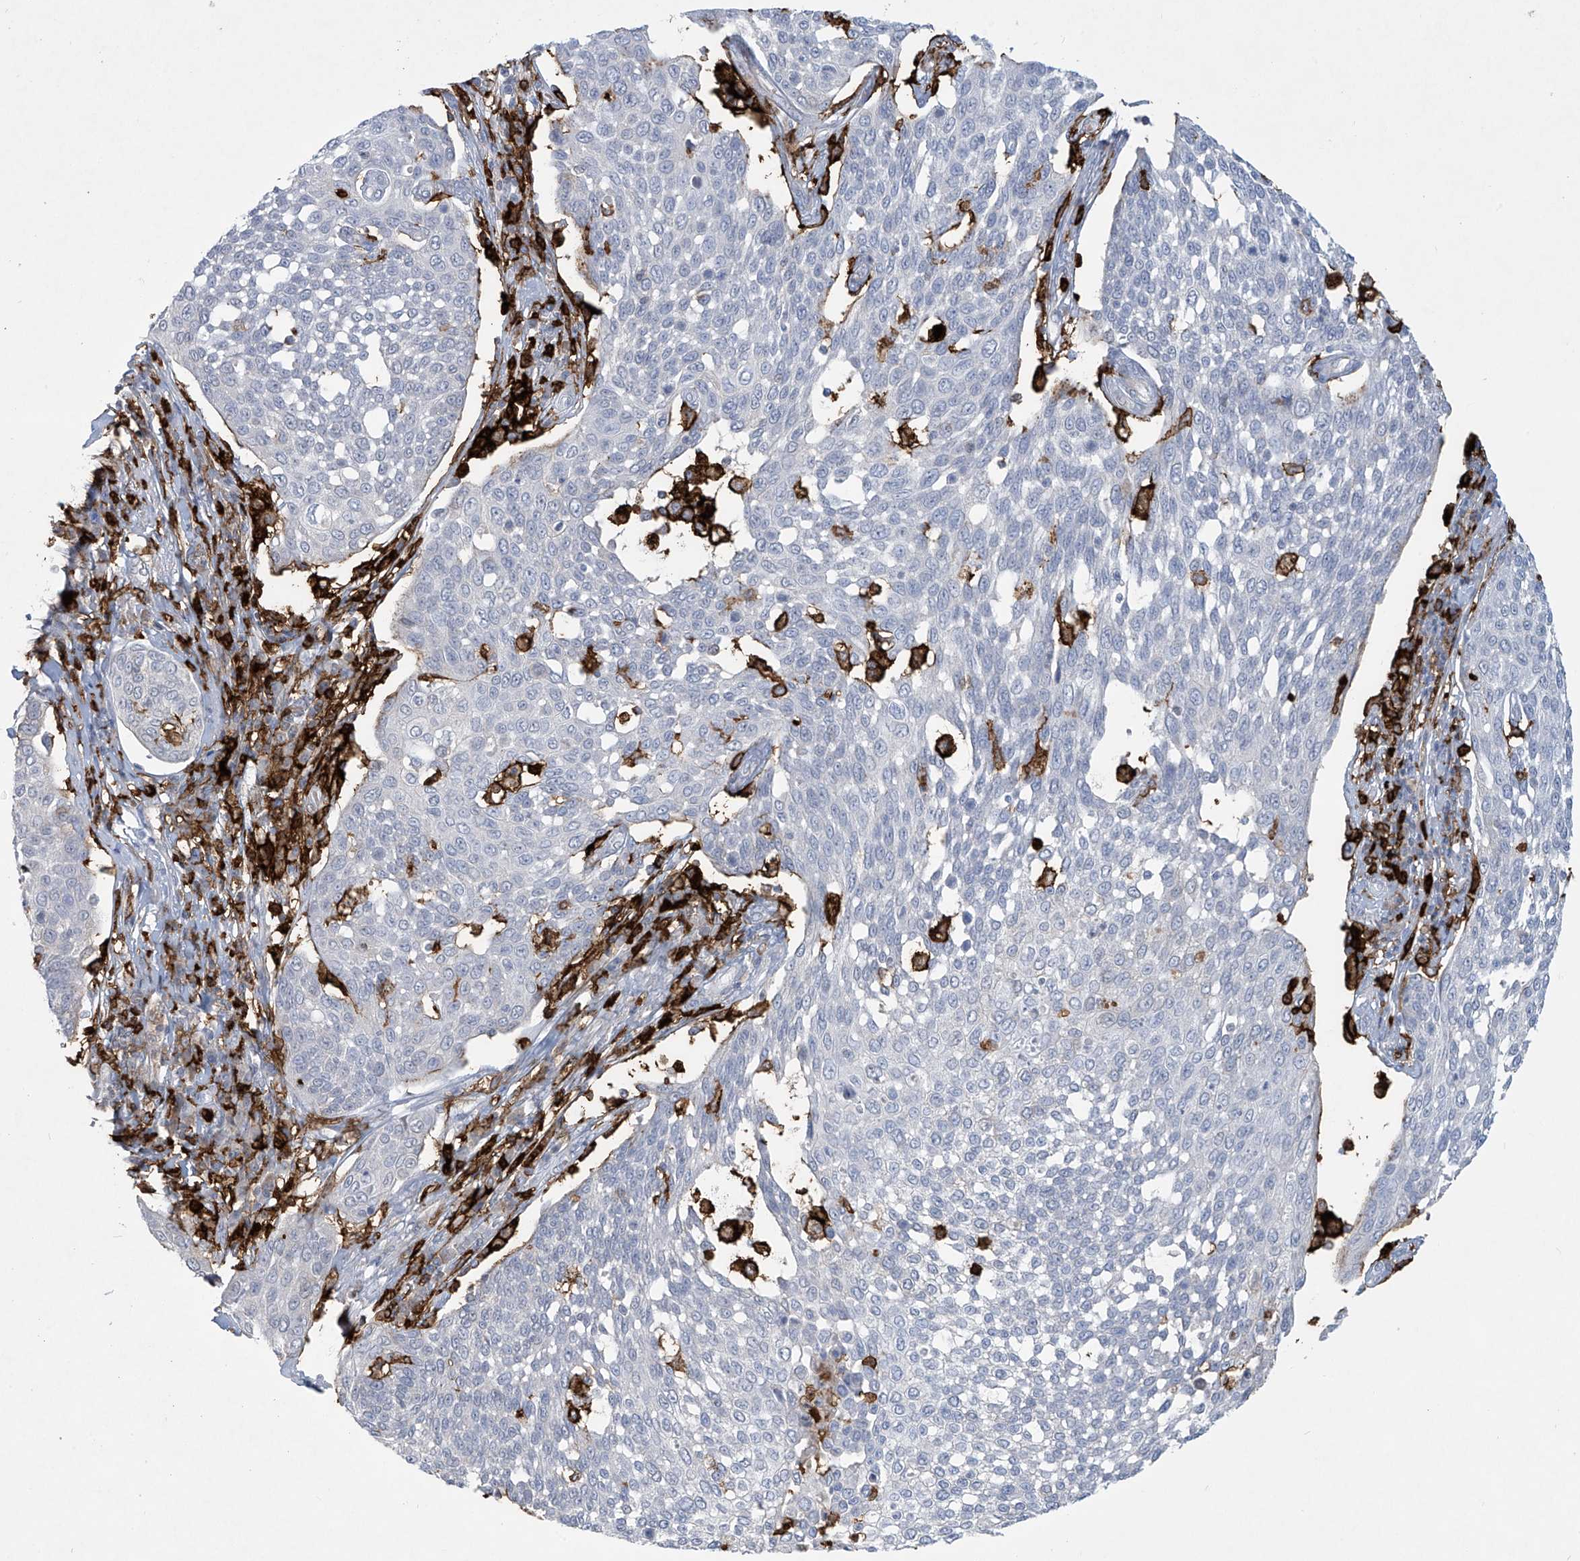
{"staining": {"intensity": "negative", "quantity": "none", "location": "none"}, "tissue": "cervical cancer", "cell_type": "Tumor cells", "image_type": "cancer", "snomed": [{"axis": "morphology", "description": "Squamous cell carcinoma, NOS"}, {"axis": "topography", "description": "Cervix"}], "caption": "Tumor cells are negative for protein expression in human cervical squamous cell carcinoma.", "gene": "FCGR3A", "patient": {"sex": "female", "age": 34}}